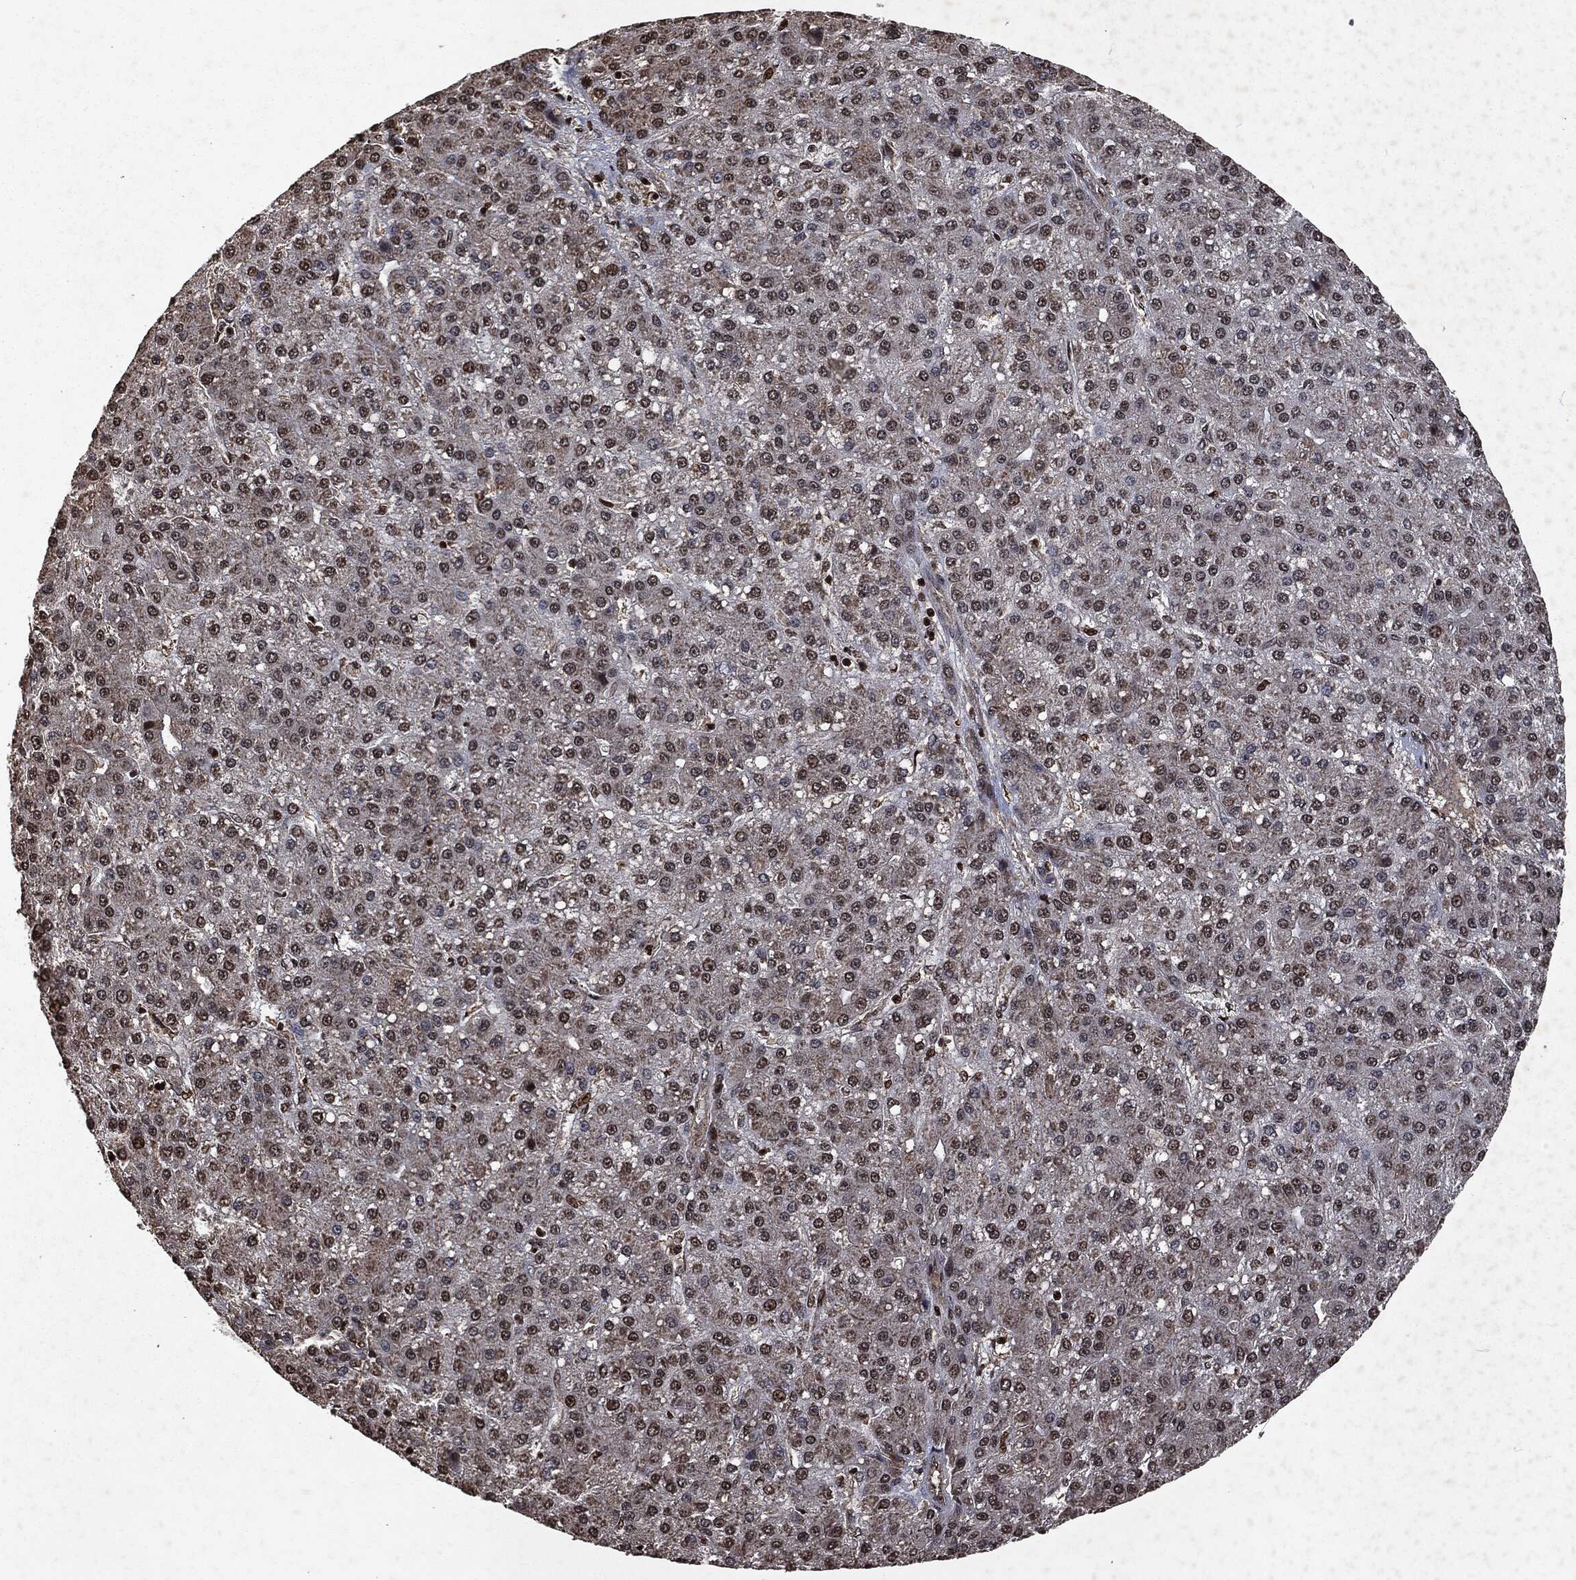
{"staining": {"intensity": "moderate", "quantity": "<25%", "location": "cytoplasmic/membranous"}, "tissue": "liver cancer", "cell_type": "Tumor cells", "image_type": "cancer", "snomed": [{"axis": "morphology", "description": "Carcinoma, Hepatocellular, NOS"}, {"axis": "topography", "description": "Liver"}], "caption": "The micrograph displays staining of hepatocellular carcinoma (liver), revealing moderate cytoplasmic/membranous protein positivity (brown color) within tumor cells.", "gene": "SNAI1", "patient": {"sex": "male", "age": 67}}